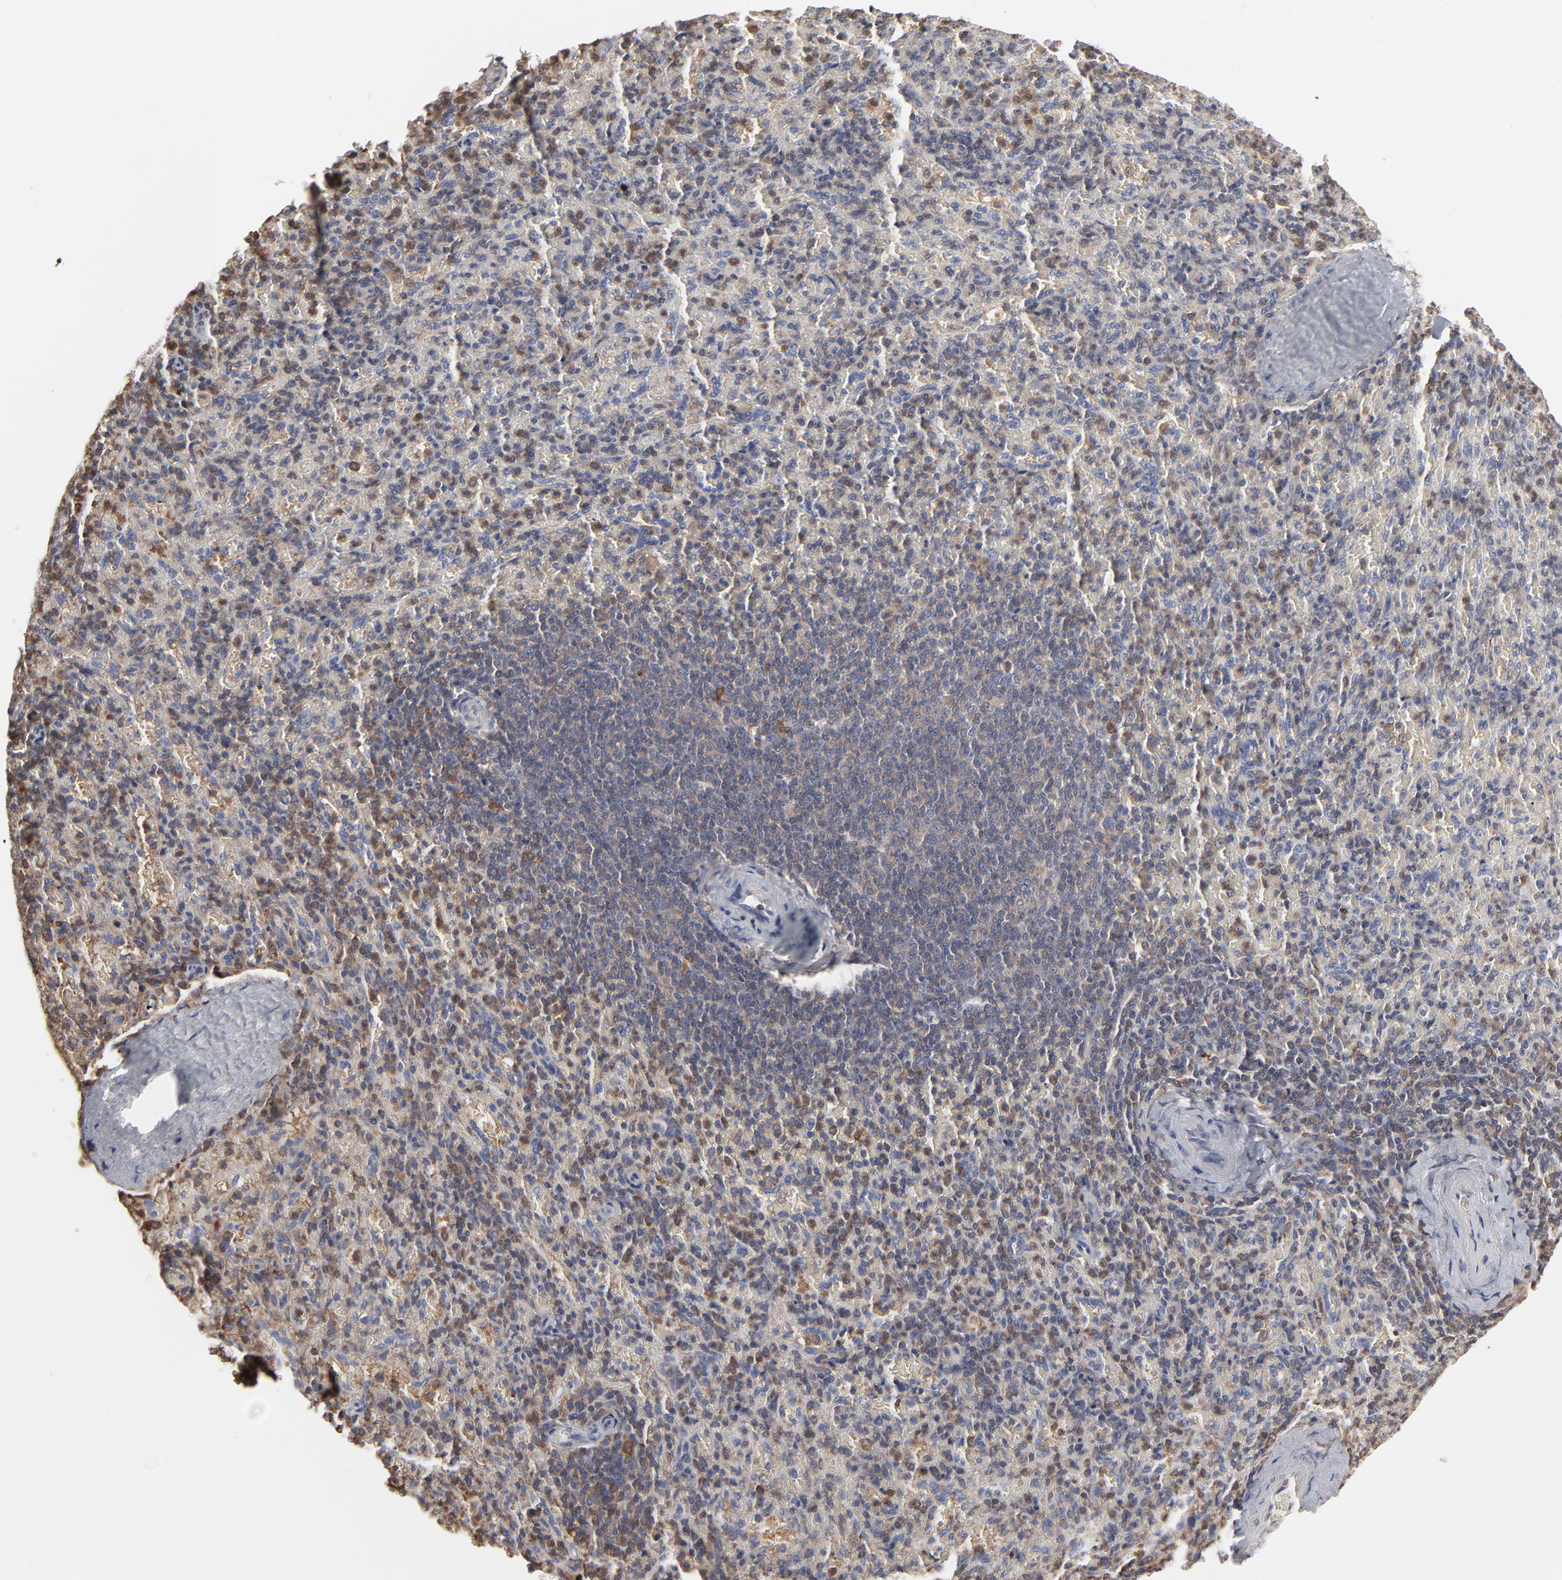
{"staining": {"intensity": "moderate", "quantity": "25%-75%", "location": "cytoplasmic/membranous,nuclear"}, "tissue": "spleen", "cell_type": "Cells in red pulp", "image_type": "normal", "snomed": [{"axis": "morphology", "description": "Normal tissue, NOS"}, {"axis": "topography", "description": "Spleen"}], "caption": "A histopathology image of human spleen stained for a protein displays moderate cytoplasmic/membranous,nuclear brown staining in cells in red pulp. (DAB = brown stain, brightfield microscopy at high magnification).", "gene": "MAP2K1", "patient": {"sex": "female", "age": 43}}